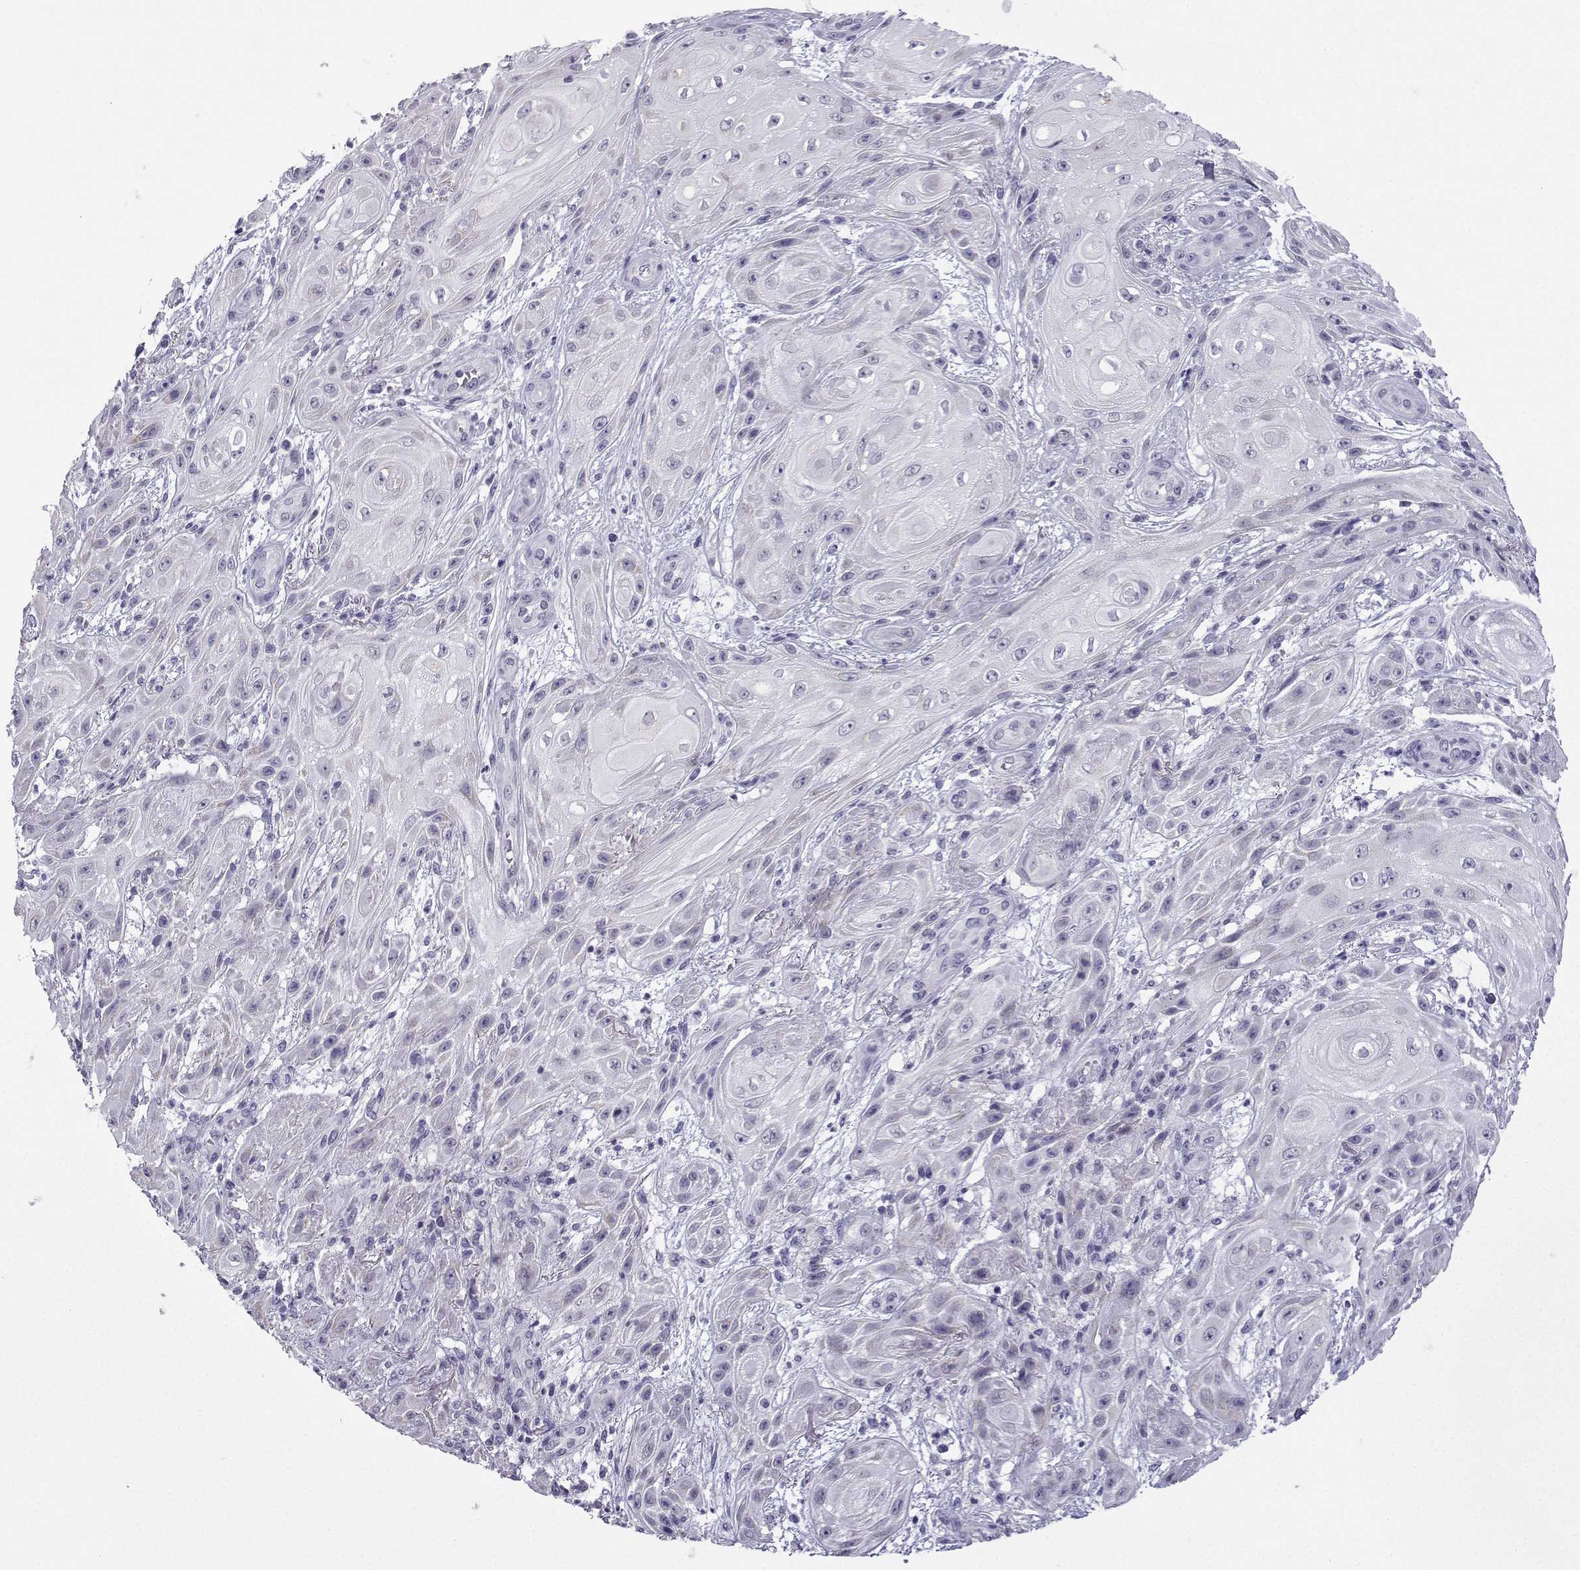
{"staining": {"intensity": "negative", "quantity": "none", "location": "none"}, "tissue": "skin cancer", "cell_type": "Tumor cells", "image_type": "cancer", "snomed": [{"axis": "morphology", "description": "Squamous cell carcinoma, NOS"}, {"axis": "topography", "description": "Skin"}], "caption": "Image shows no significant protein staining in tumor cells of skin cancer. (DAB immunohistochemistry (IHC) with hematoxylin counter stain).", "gene": "ACRBP", "patient": {"sex": "male", "age": 62}}